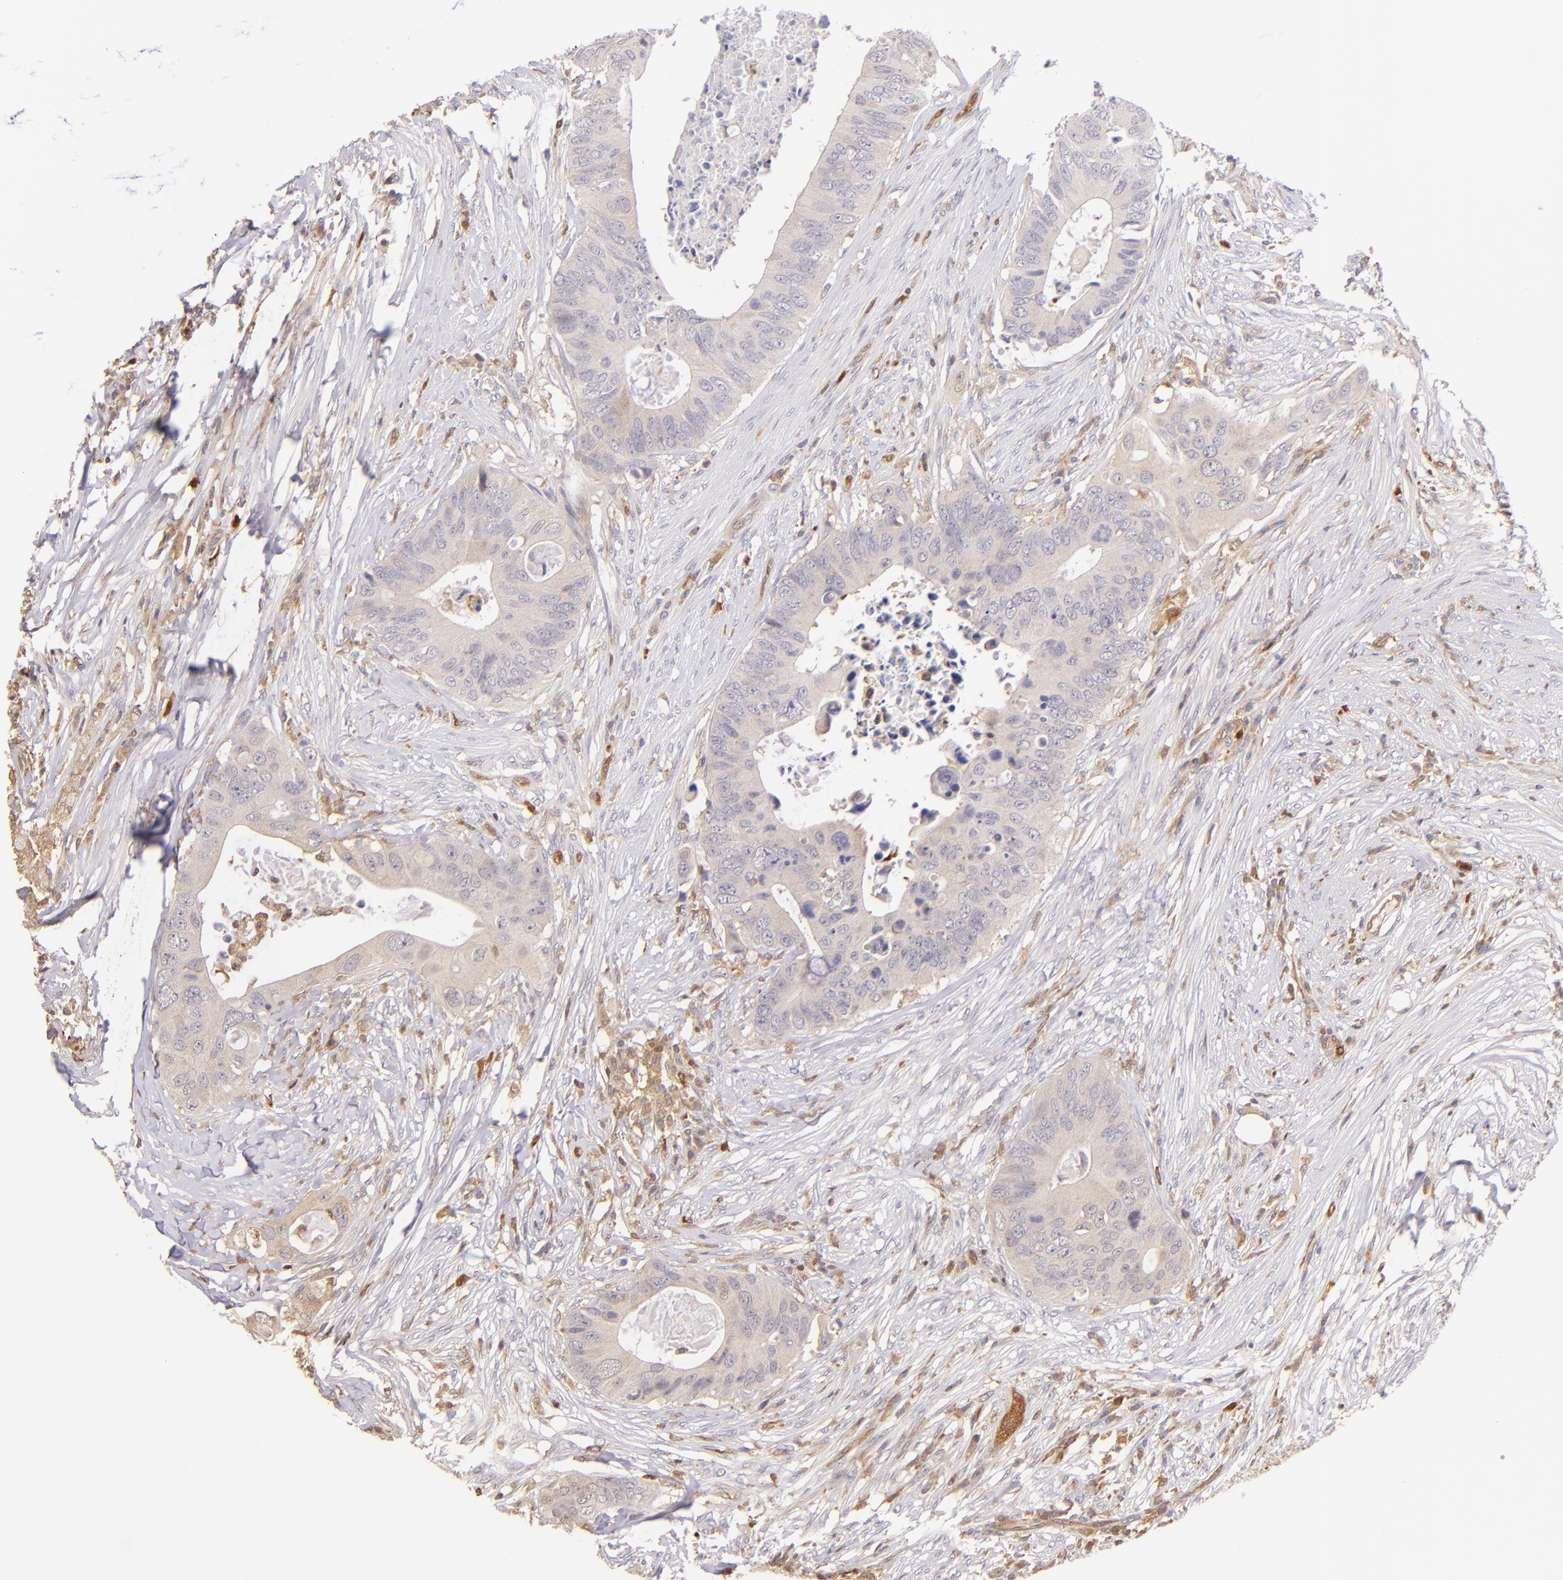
{"staining": {"intensity": "weak", "quantity": ">75%", "location": "cytoplasmic/membranous"}, "tissue": "colorectal cancer", "cell_type": "Tumor cells", "image_type": "cancer", "snomed": [{"axis": "morphology", "description": "Adenocarcinoma, NOS"}, {"axis": "topography", "description": "Colon"}], "caption": "Protein staining exhibits weak cytoplasmic/membranous positivity in approximately >75% of tumor cells in colorectal cancer.", "gene": "BTK", "patient": {"sex": "male", "age": 71}}